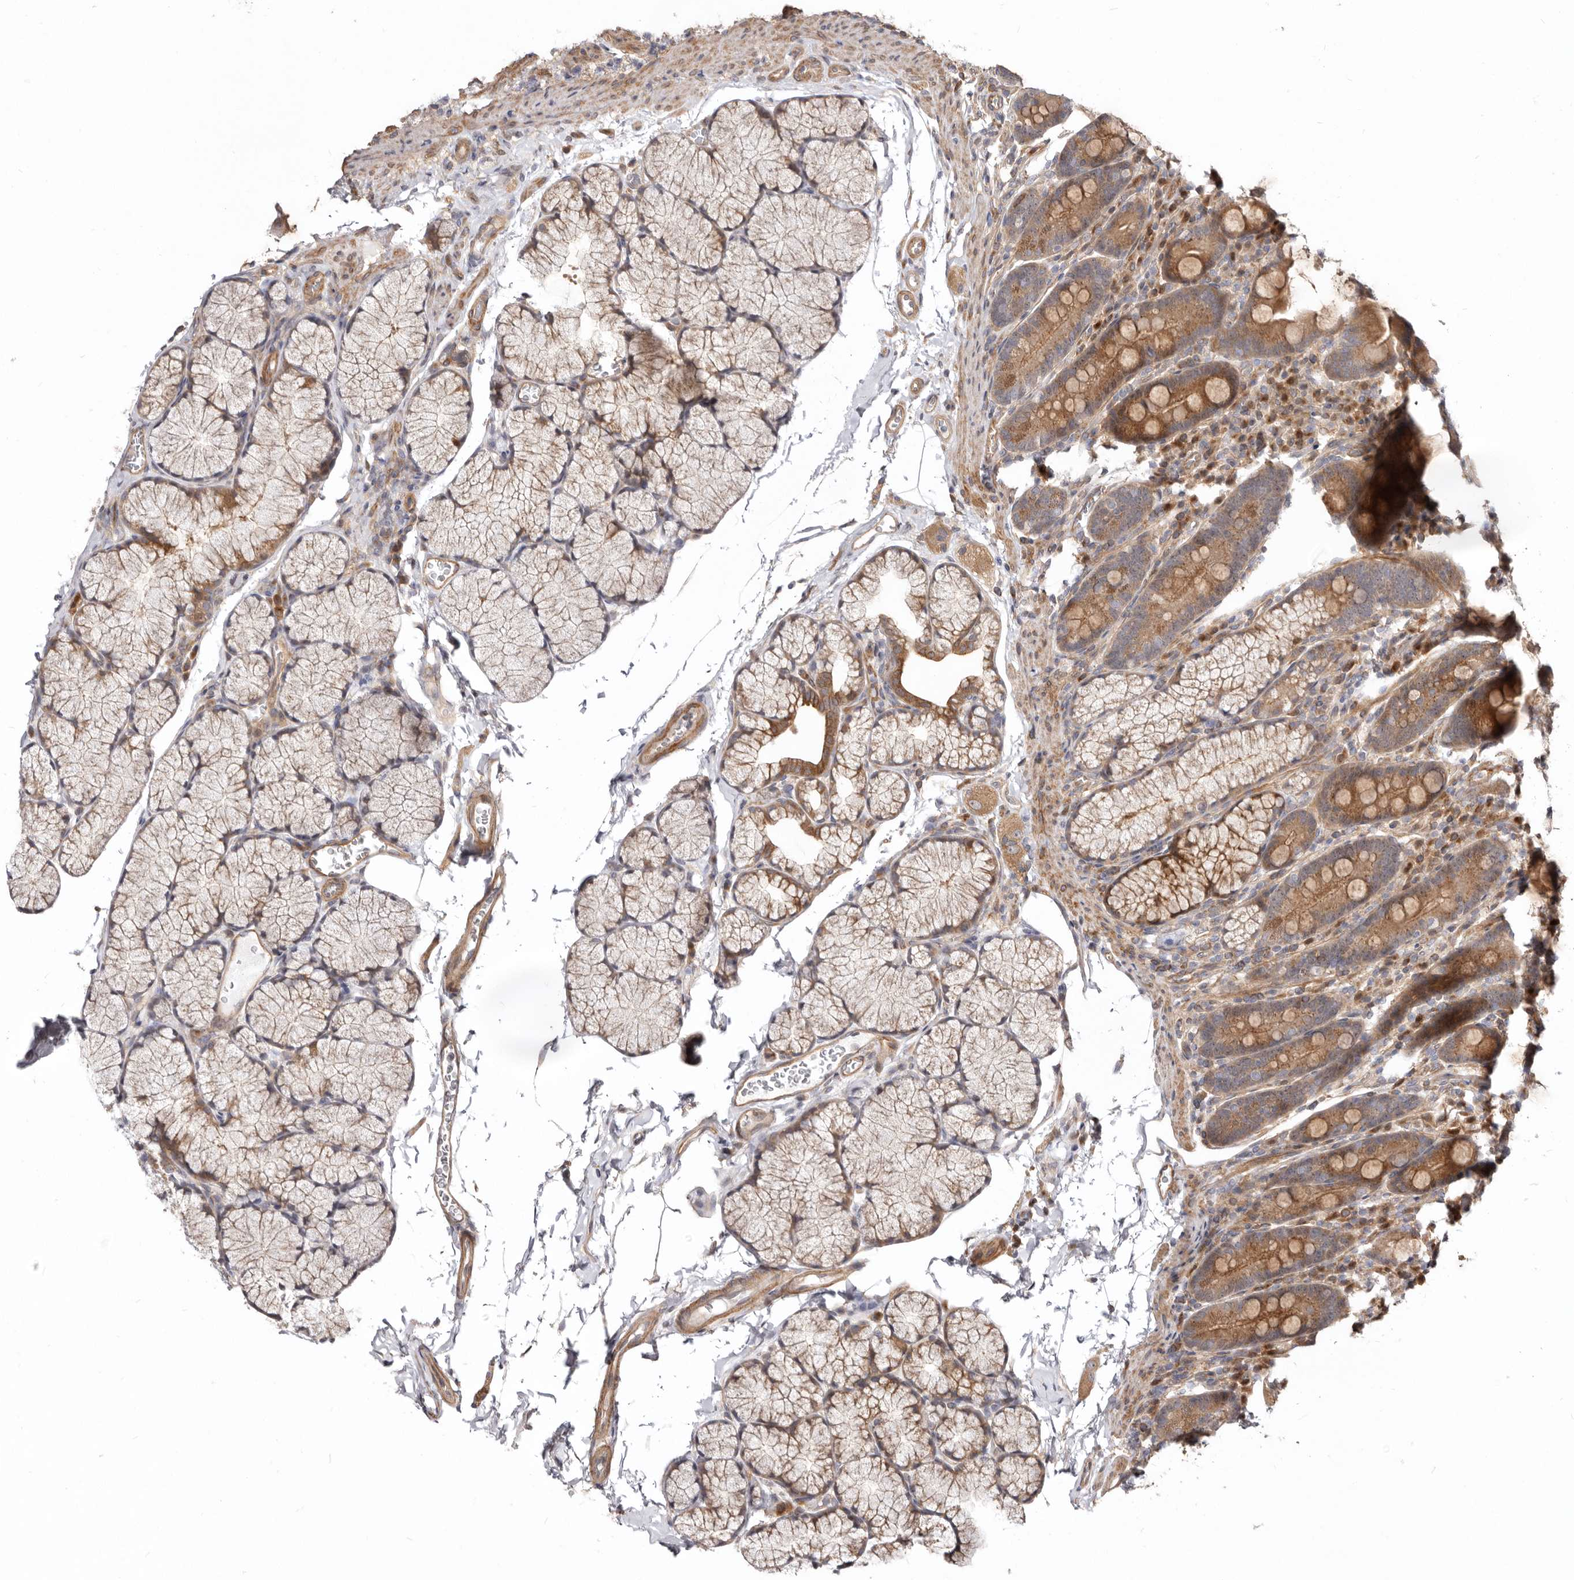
{"staining": {"intensity": "moderate", "quantity": "25%-75%", "location": "cytoplasmic/membranous"}, "tissue": "duodenum", "cell_type": "Glandular cells", "image_type": "normal", "snomed": [{"axis": "morphology", "description": "Normal tissue, NOS"}, {"axis": "topography", "description": "Duodenum"}], "caption": "Immunohistochemical staining of benign human duodenum reveals moderate cytoplasmic/membranous protein positivity in approximately 25%-75% of glandular cells. Ihc stains the protein in brown and the nuclei are stained blue.", "gene": "GPATCH4", "patient": {"sex": "male", "age": 35}}